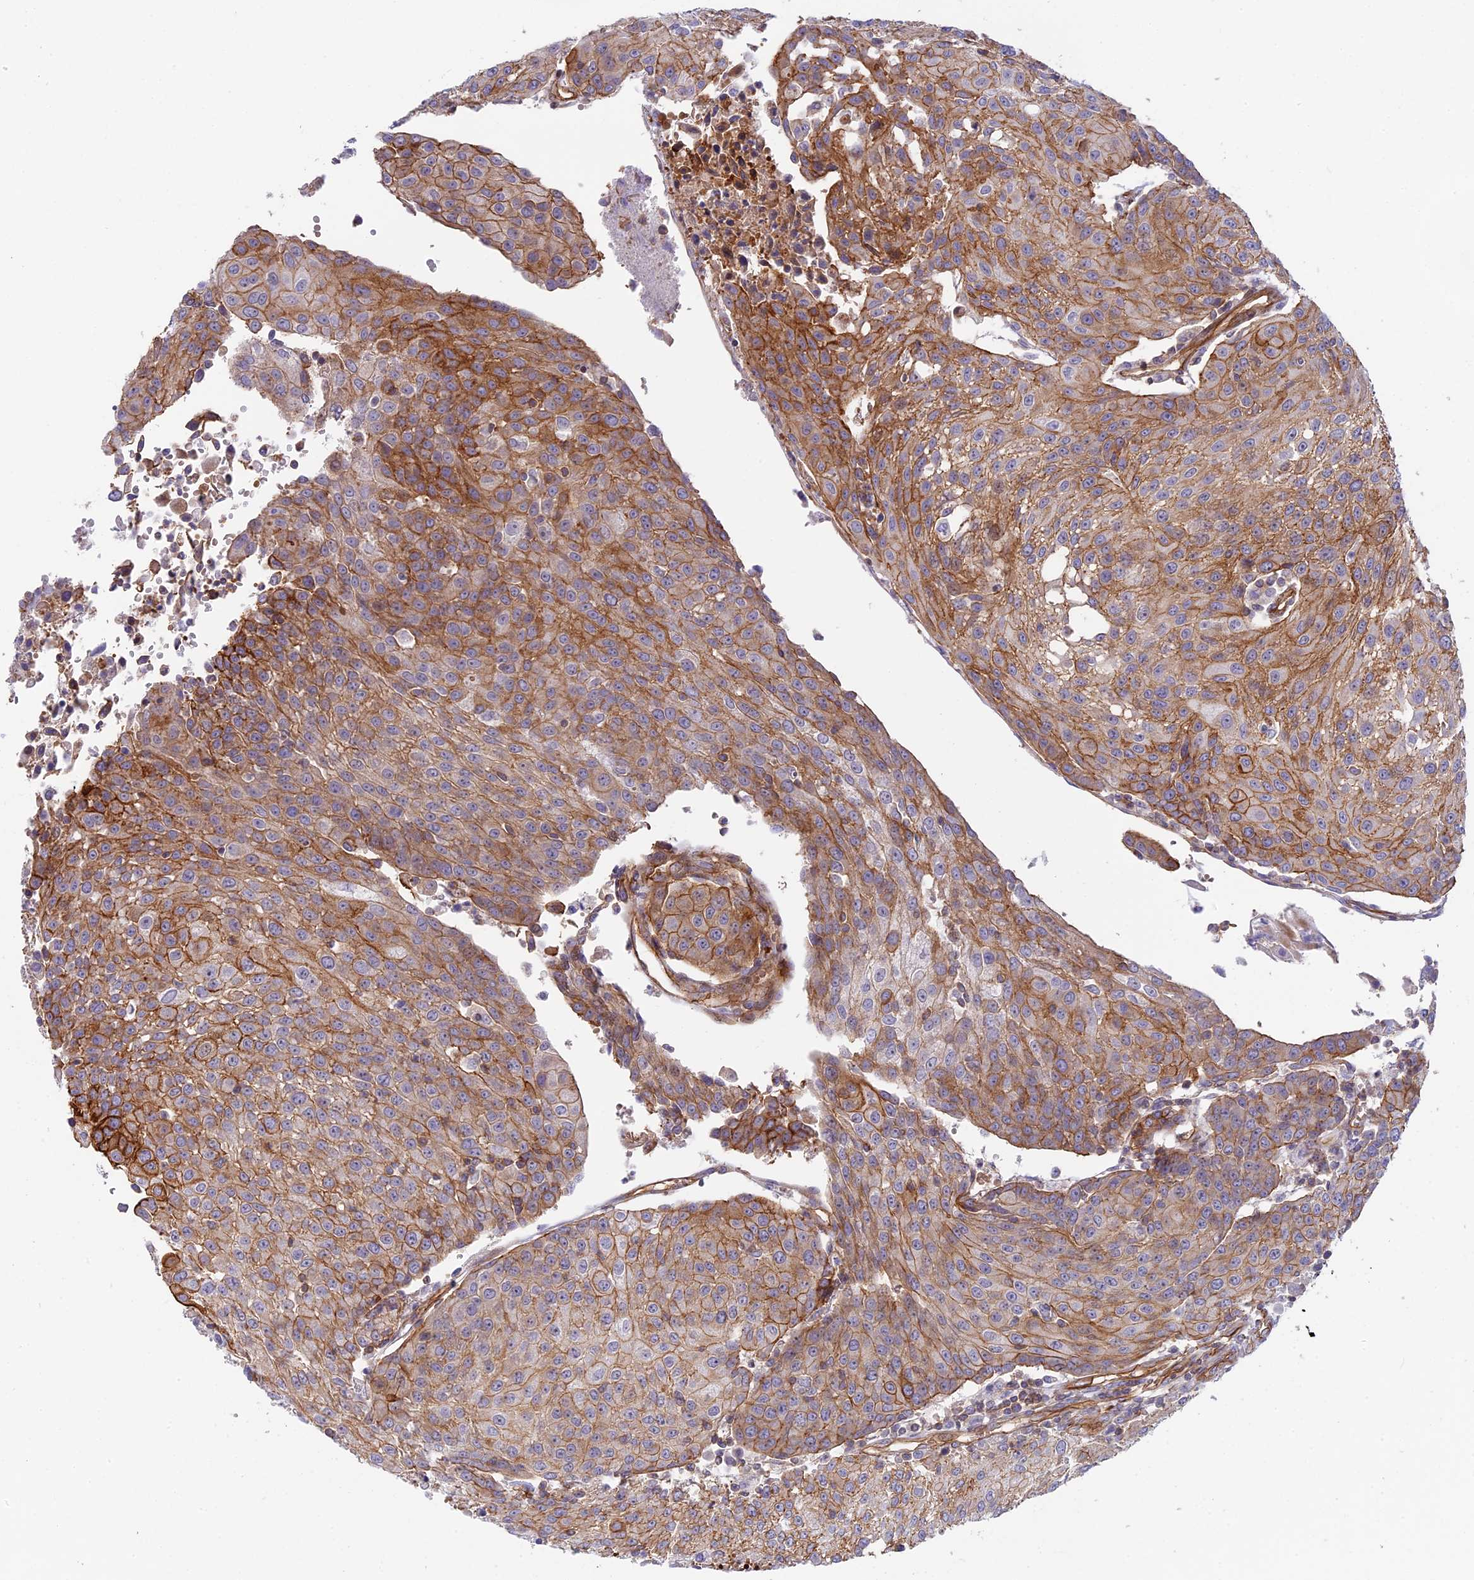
{"staining": {"intensity": "moderate", "quantity": ">75%", "location": "cytoplasmic/membranous"}, "tissue": "urothelial cancer", "cell_type": "Tumor cells", "image_type": "cancer", "snomed": [{"axis": "morphology", "description": "Urothelial carcinoma, High grade"}, {"axis": "topography", "description": "Urinary bladder"}], "caption": "IHC histopathology image of neoplastic tissue: human urothelial cancer stained using immunohistochemistry (IHC) demonstrates medium levels of moderate protein expression localized specifically in the cytoplasmic/membranous of tumor cells, appearing as a cytoplasmic/membranous brown color.", "gene": "CNBD2", "patient": {"sex": "female", "age": 85}}